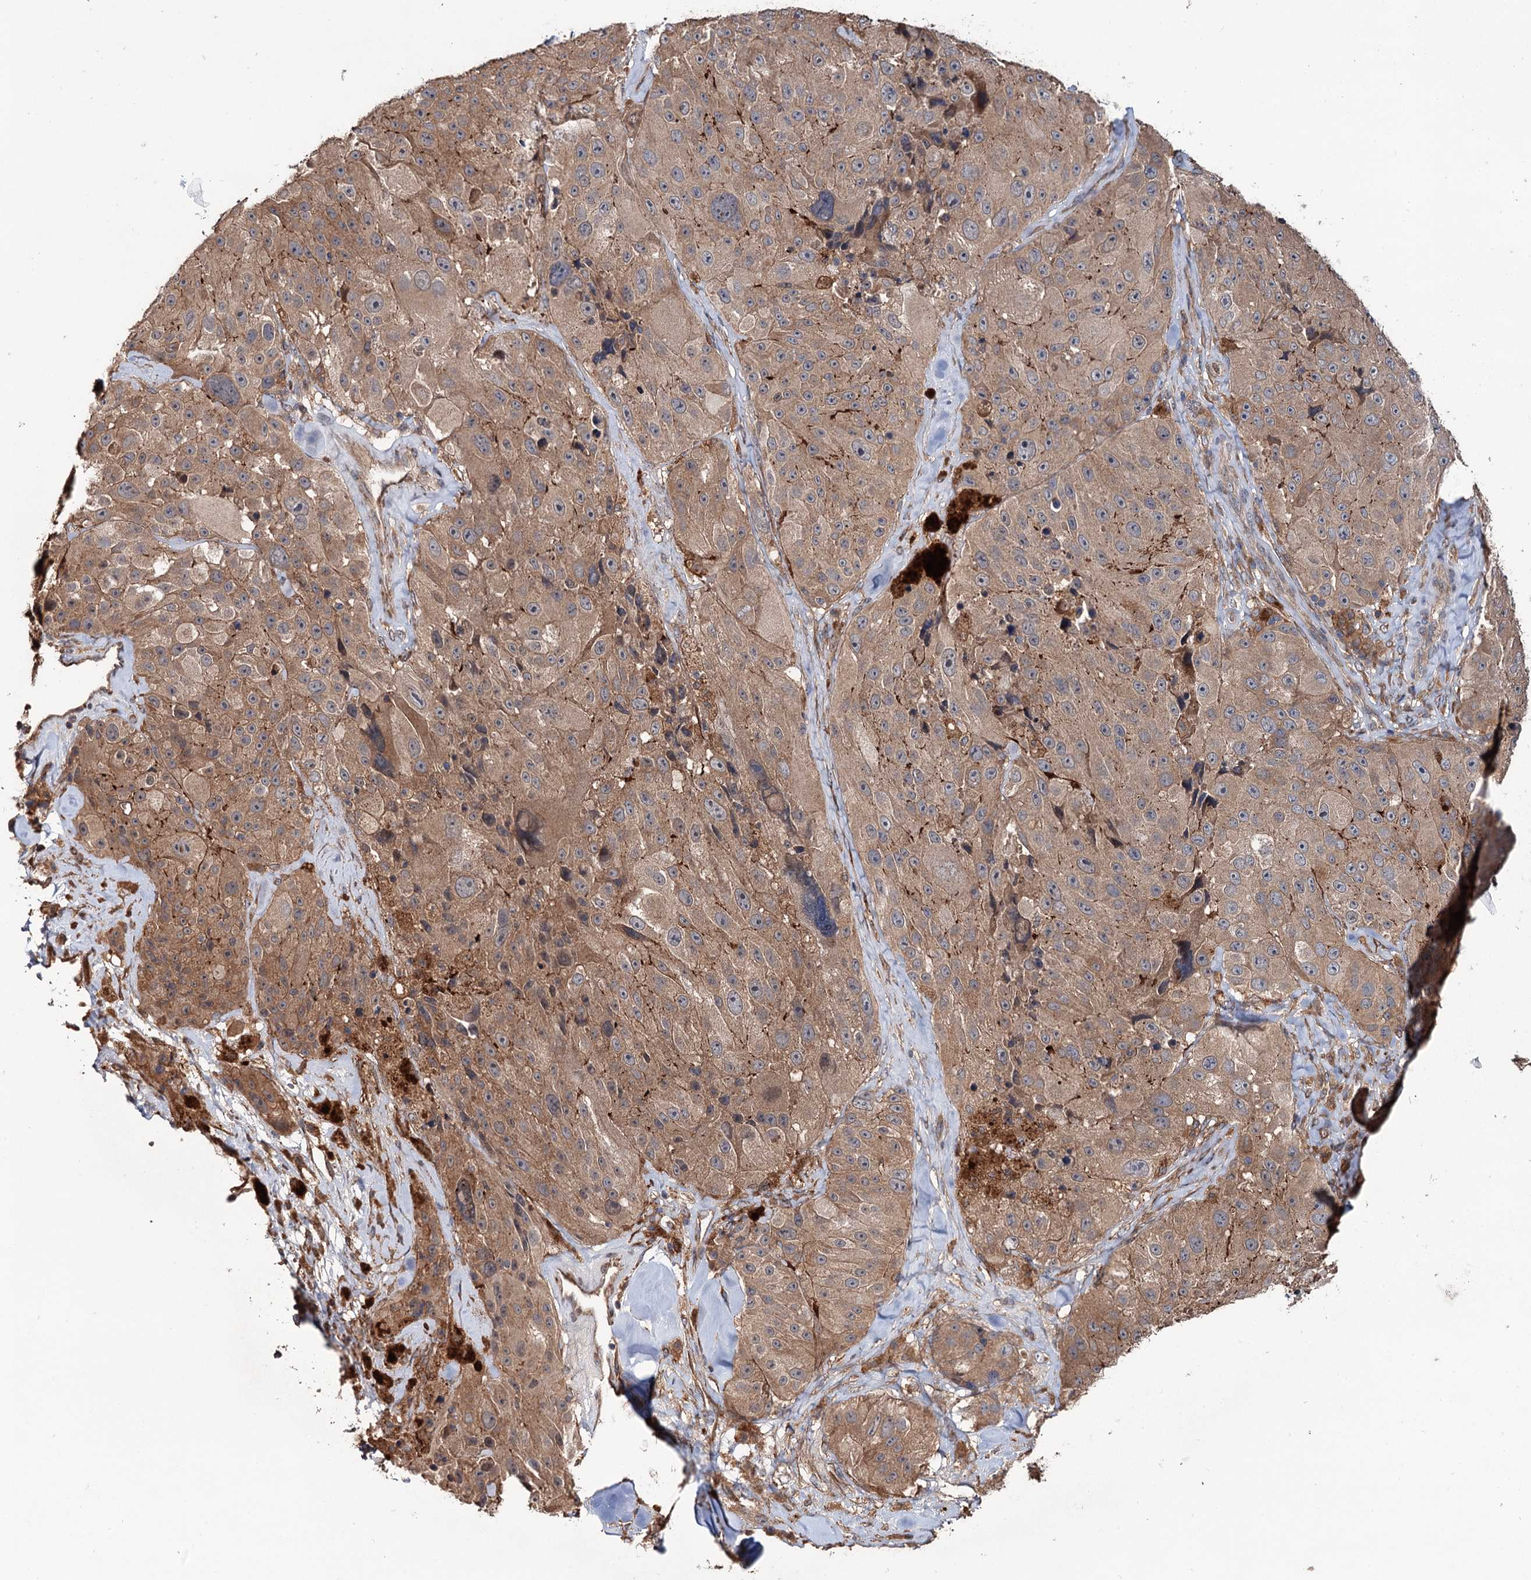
{"staining": {"intensity": "moderate", "quantity": ">75%", "location": "cytoplasmic/membranous"}, "tissue": "melanoma", "cell_type": "Tumor cells", "image_type": "cancer", "snomed": [{"axis": "morphology", "description": "Malignant melanoma, Metastatic site"}, {"axis": "topography", "description": "Lymph node"}], "caption": "Immunohistochemical staining of human malignant melanoma (metastatic site) reveals medium levels of moderate cytoplasmic/membranous staining in about >75% of tumor cells.", "gene": "GRIP1", "patient": {"sex": "male", "age": 62}}